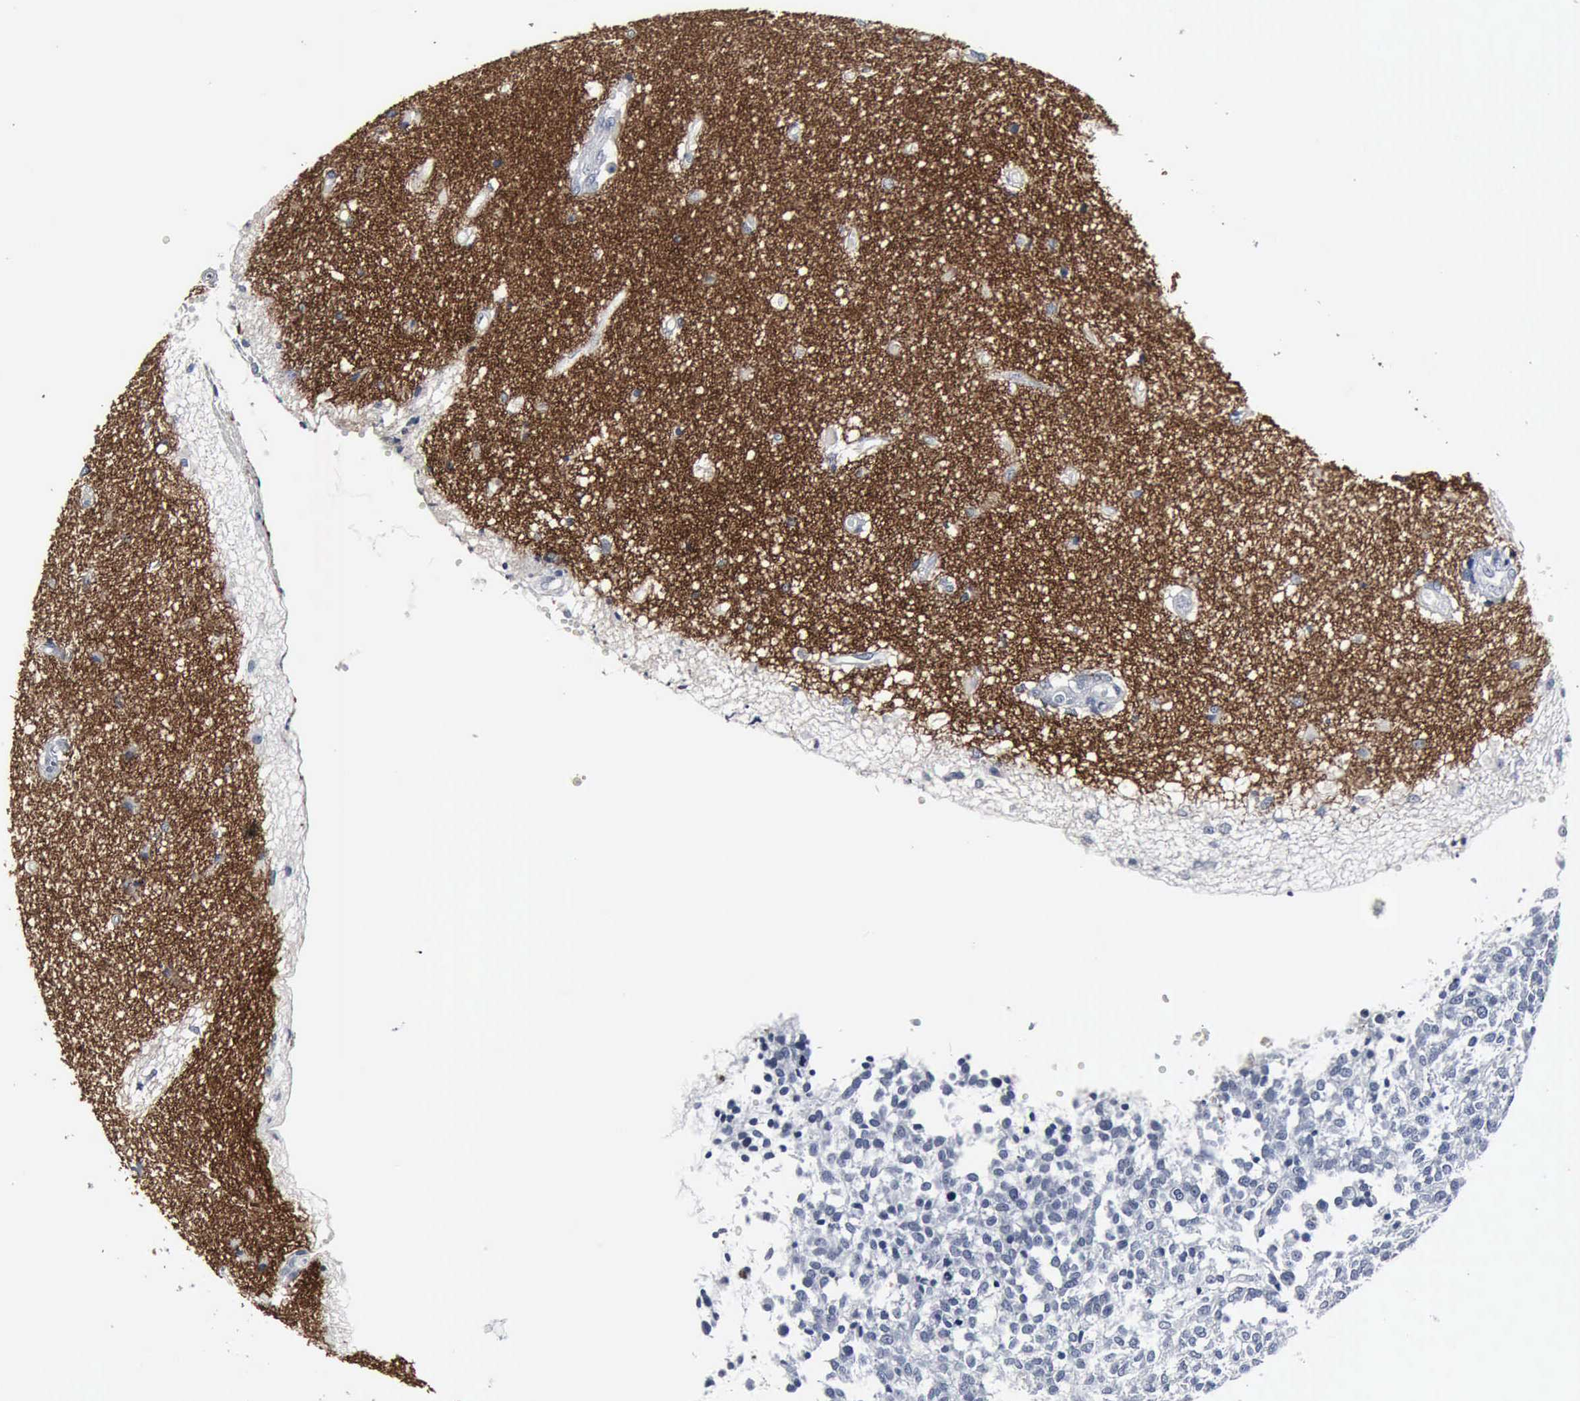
{"staining": {"intensity": "negative", "quantity": "none", "location": "none"}, "tissue": "glioma", "cell_type": "Tumor cells", "image_type": "cancer", "snomed": [{"axis": "morphology", "description": "Glioma, malignant, High grade"}, {"axis": "topography", "description": "Brain"}], "caption": "A photomicrograph of human malignant high-grade glioma is negative for staining in tumor cells.", "gene": "SNAP25", "patient": {"sex": "male", "age": 66}}